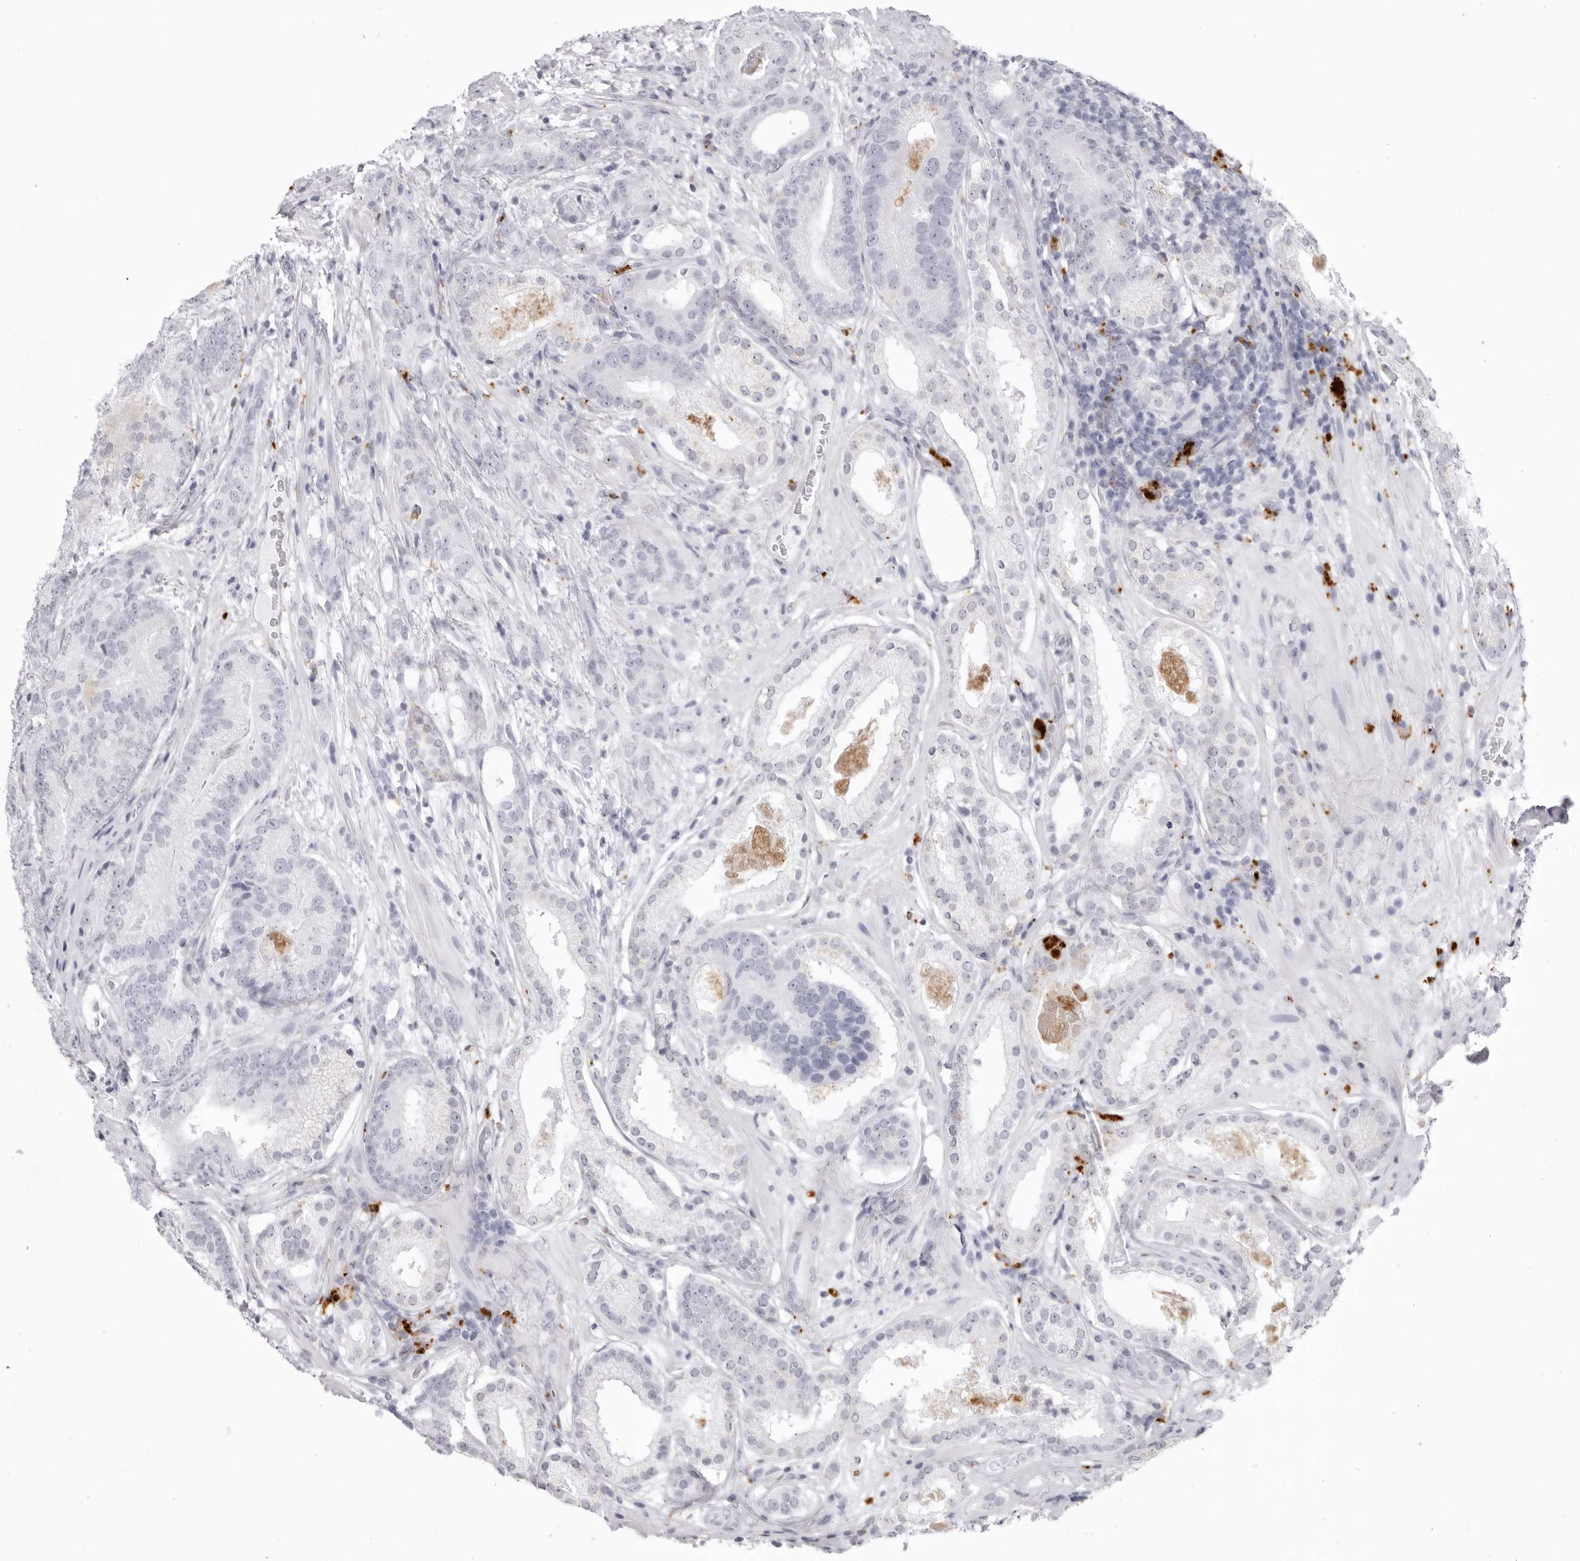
{"staining": {"intensity": "negative", "quantity": "none", "location": "none"}, "tissue": "prostate cancer", "cell_type": "Tumor cells", "image_type": "cancer", "snomed": [{"axis": "morphology", "description": "Adenocarcinoma, High grade"}, {"axis": "topography", "description": "Prostate"}], "caption": "This is a micrograph of immunohistochemistry (IHC) staining of prostate cancer, which shows no positivity in tumor cells.", "gene": "IL25", "patient": {"sex": "male", "age": 57}}